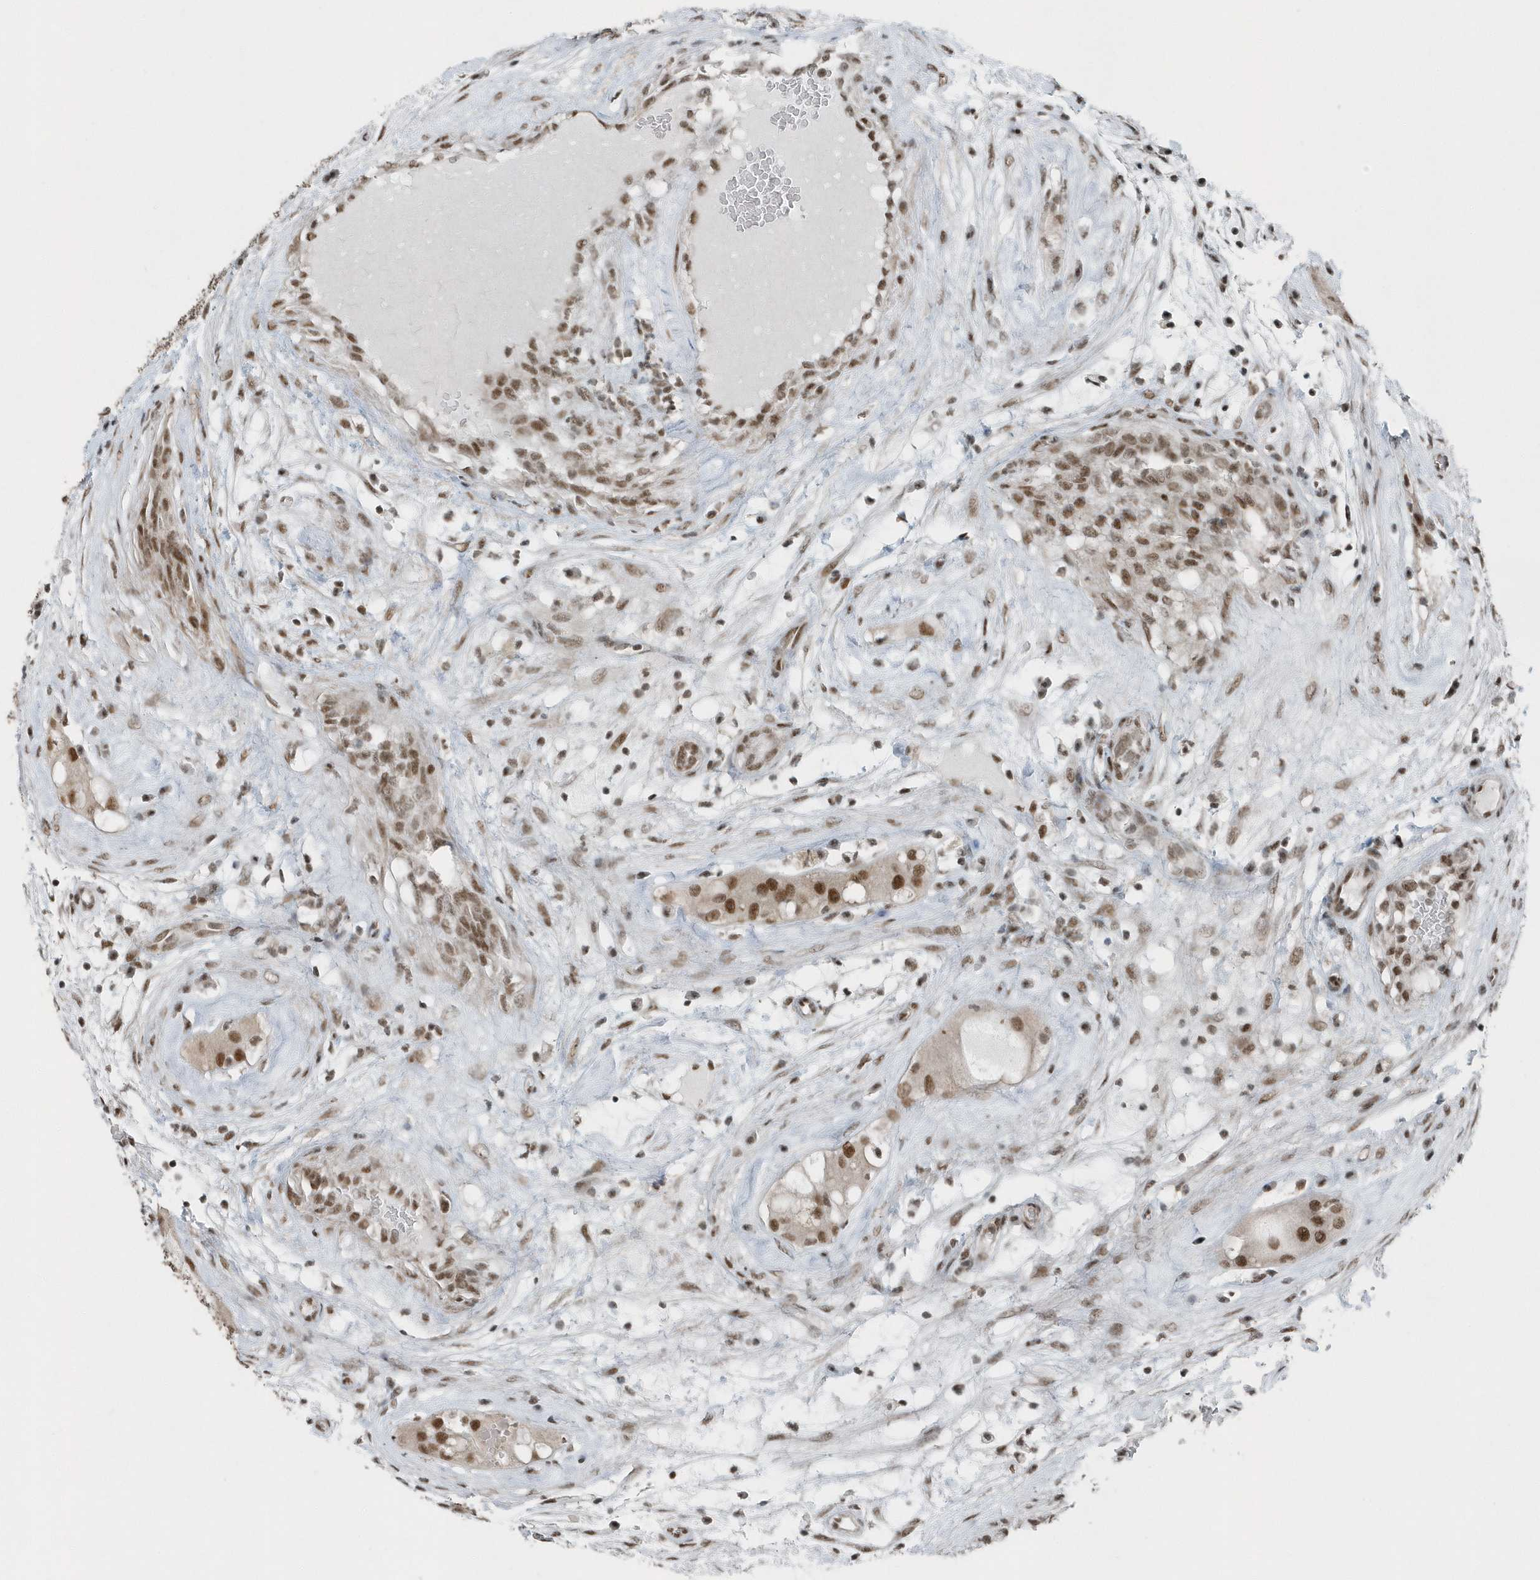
{"staining": {"intensity": "moderate", "quantity": ">75%", "location": "nuclear"}, "tissue": "testis cancer", "cell_type": "Tumor cells", "image_type": "cancer", "snomed": [{"axis": "morphology", "description": "Seminoma, NOS"}, {"axis": "morphology", "description": "Carcinoma, Embryonal, NOS"}, {"axis": "topography", "description": "Testis"}], "caption": "Testis embryonal carcinoma stained for a protein shows moderate nuclear positivity in tumor cells. The staining was performed using DAB (3,3'-diaminobenzidine), with brown indicating positive protein expression. Nuclei are stained blue with hematoxylin.", "gene": "YTHDC1", "patient": {"sex": "male", "age": 28}}